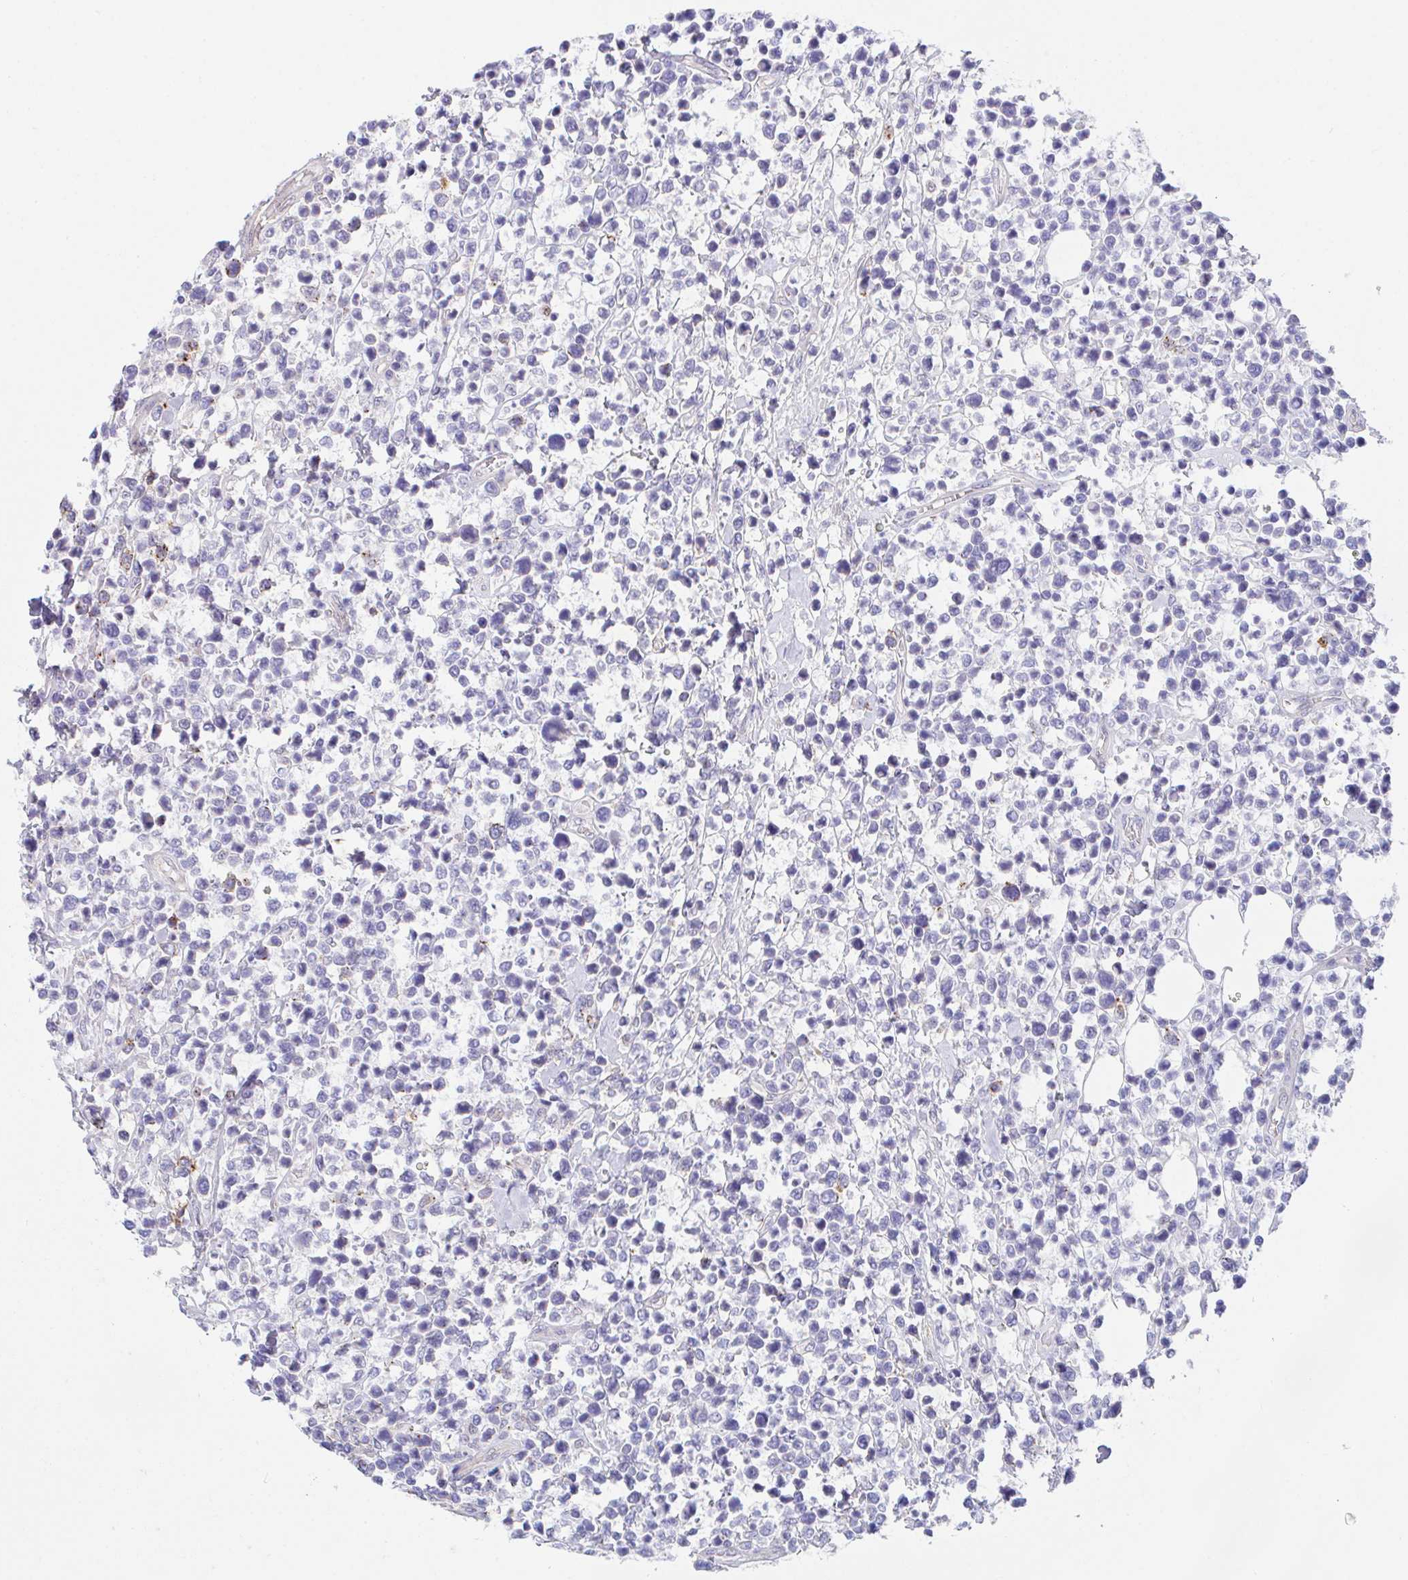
{"staining": {"intensity": "negative", "quantity": "none", "location": "none"}, "tissue": "lymphoma", "cell_type": "Tumor cells", "image_type": "cancer", "snomed": [{"axis": "morphology", "description": "Malignant lymphoma, non-Hodgkin's type, Low grade"}, {"axis": "topography", "description": "Lymph node"}], "caption": "A histopathology image of human lymphoma is negative for staining in tumor cells.", "gene": "ZBED3", "patient": {"sex": "male", "age": 60}}